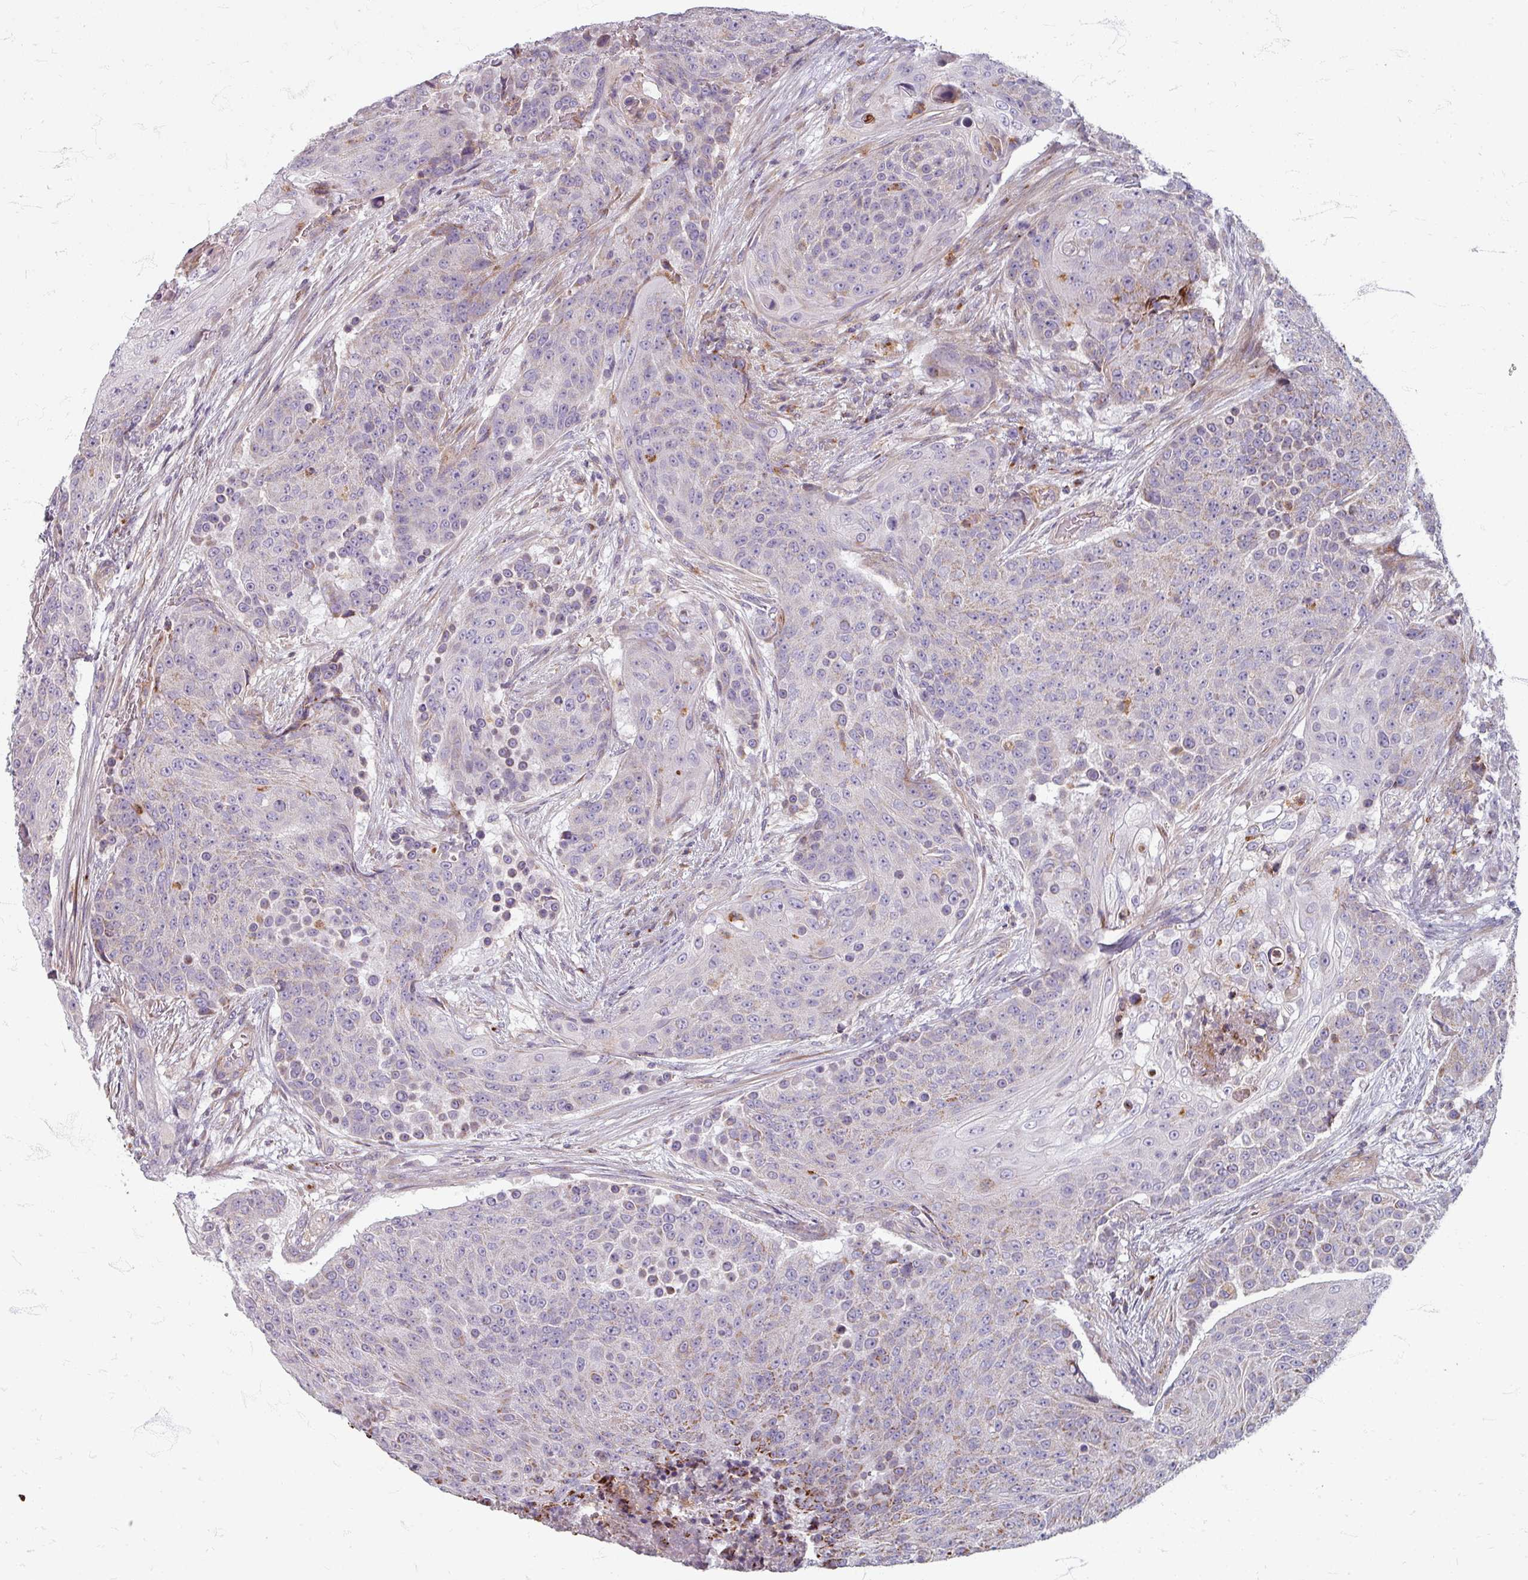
{"staining": {"intensity": "negative", "quantity": "none", "location": "none"}, "tissue": "urothelial cancer", "cell_type": "Tumor cells", "image_type": "cancer", "snomed": [{"axis": "morphology", "description": "Urothelial carcinoma, High grade"}, {"axis": "topography", "description": "Urinary bladder"}], "caption": "Tumor cells are negative for brown protein staining in urothelial cancer. (IHC, brightfield microscopy, high magnification).", "gene": "GABARAPL1", "patient": {"sex": "female", "age": 63}}